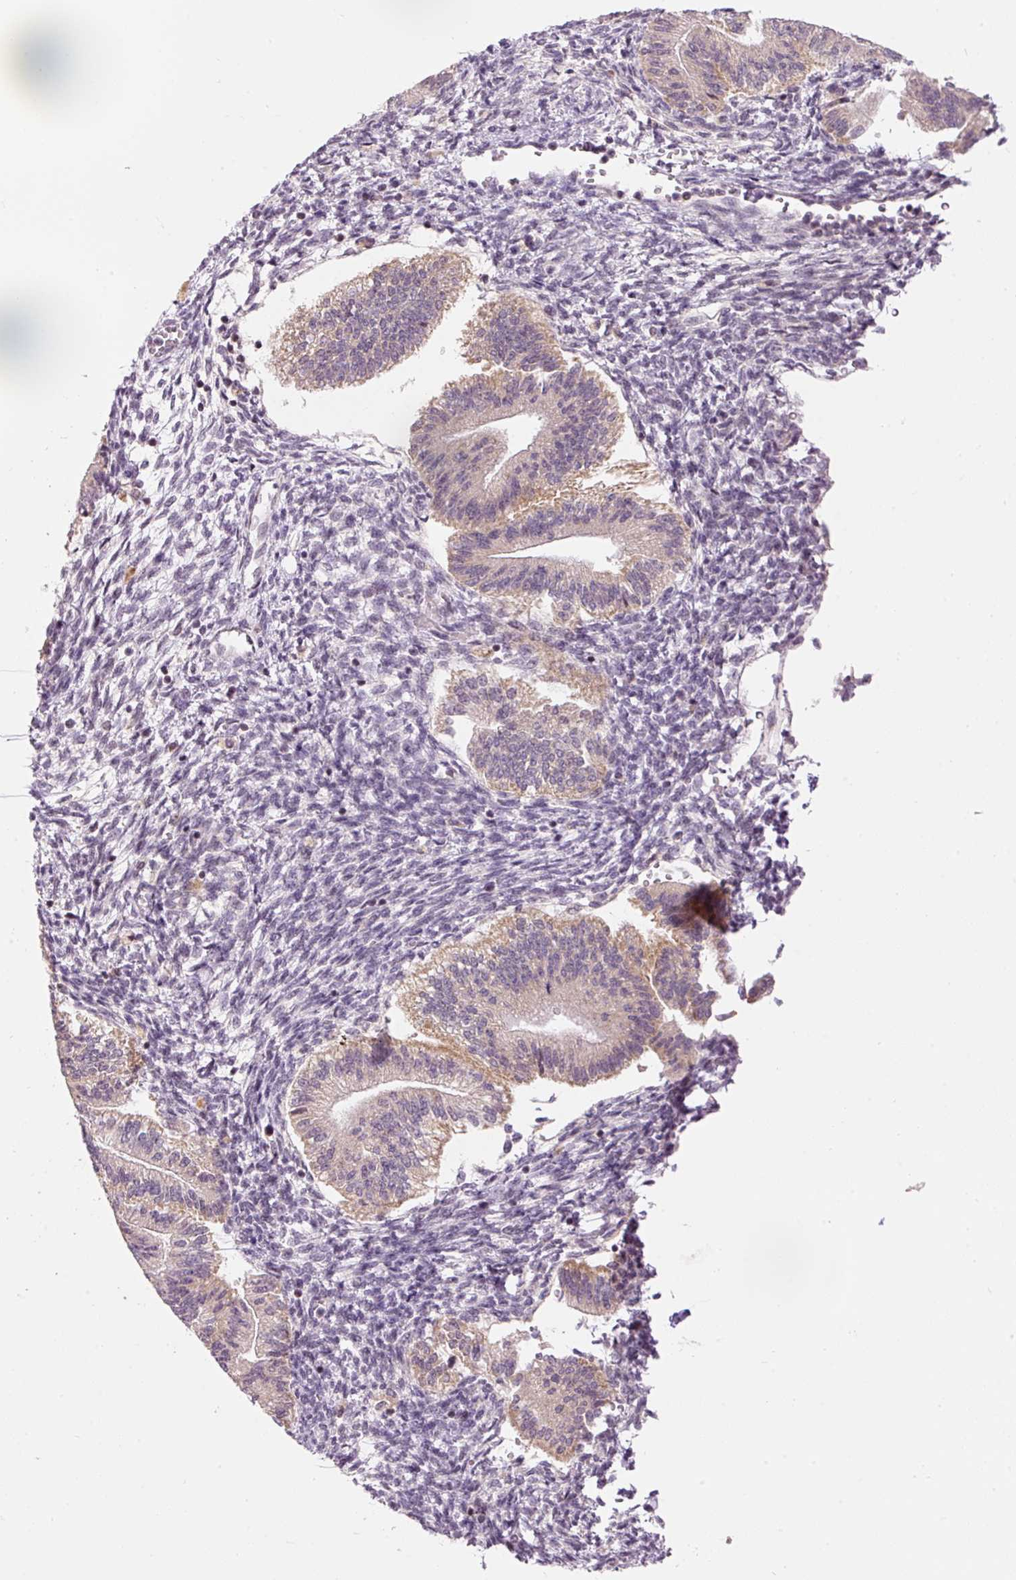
{"staining": {"intensity": "negative", "quantity": "none", "location": "none"}, "tissue": "endometrium", "cell_type": "Cells in endometrial stroma", "image_type": "normal", "snomed": [{"axis": "morphology", "description": "Normal tissue, NOS"}, {"axis": "topography", "description": "Endometrium"}], "caption": "IHC of benign endometrium reveals no positivity in cells in endometrial stroma.", "gene": "ABHD11", "patient": {"sex": "female", "age": 25}}